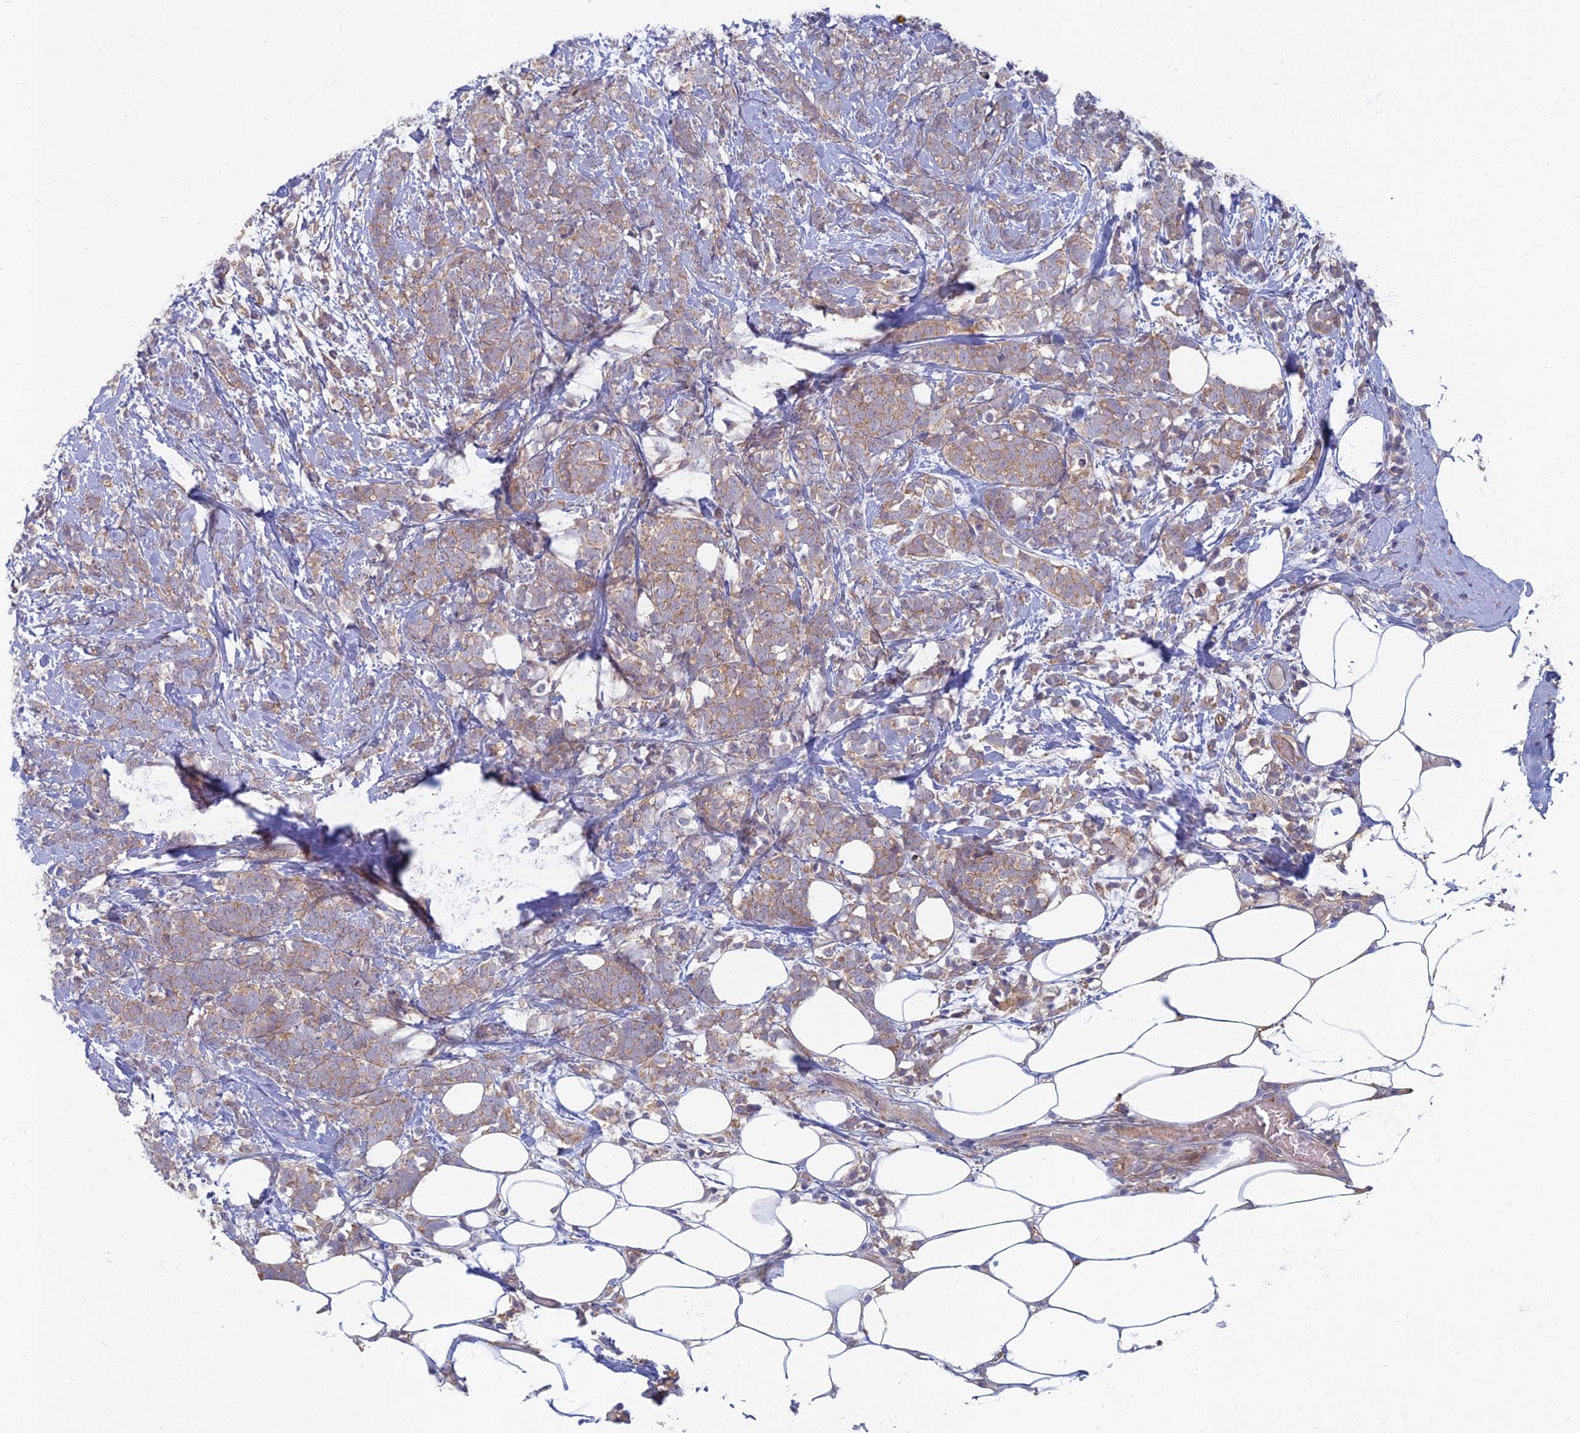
{"staining": {"intensity": "weak", "quantity": ">75%", "location": "cytoplasmic/membranous"}, "tissue": "breast cancer", "cell_type": "Tumor cells", "image_type": "cancer", "snomed": [{"axis": "morphology", "description": "Lobular carcinoma"}, {"axis": "topography", "description": "Breast"}], "caption": "The micrograph exhibits immunohistochemical staining of breast cancer. There is weak cytoplasmic/membranous positivity is present in about >75% of tumor cells.", "gene": "PROX2", "patient": {"sex": "female", "age": 58}}